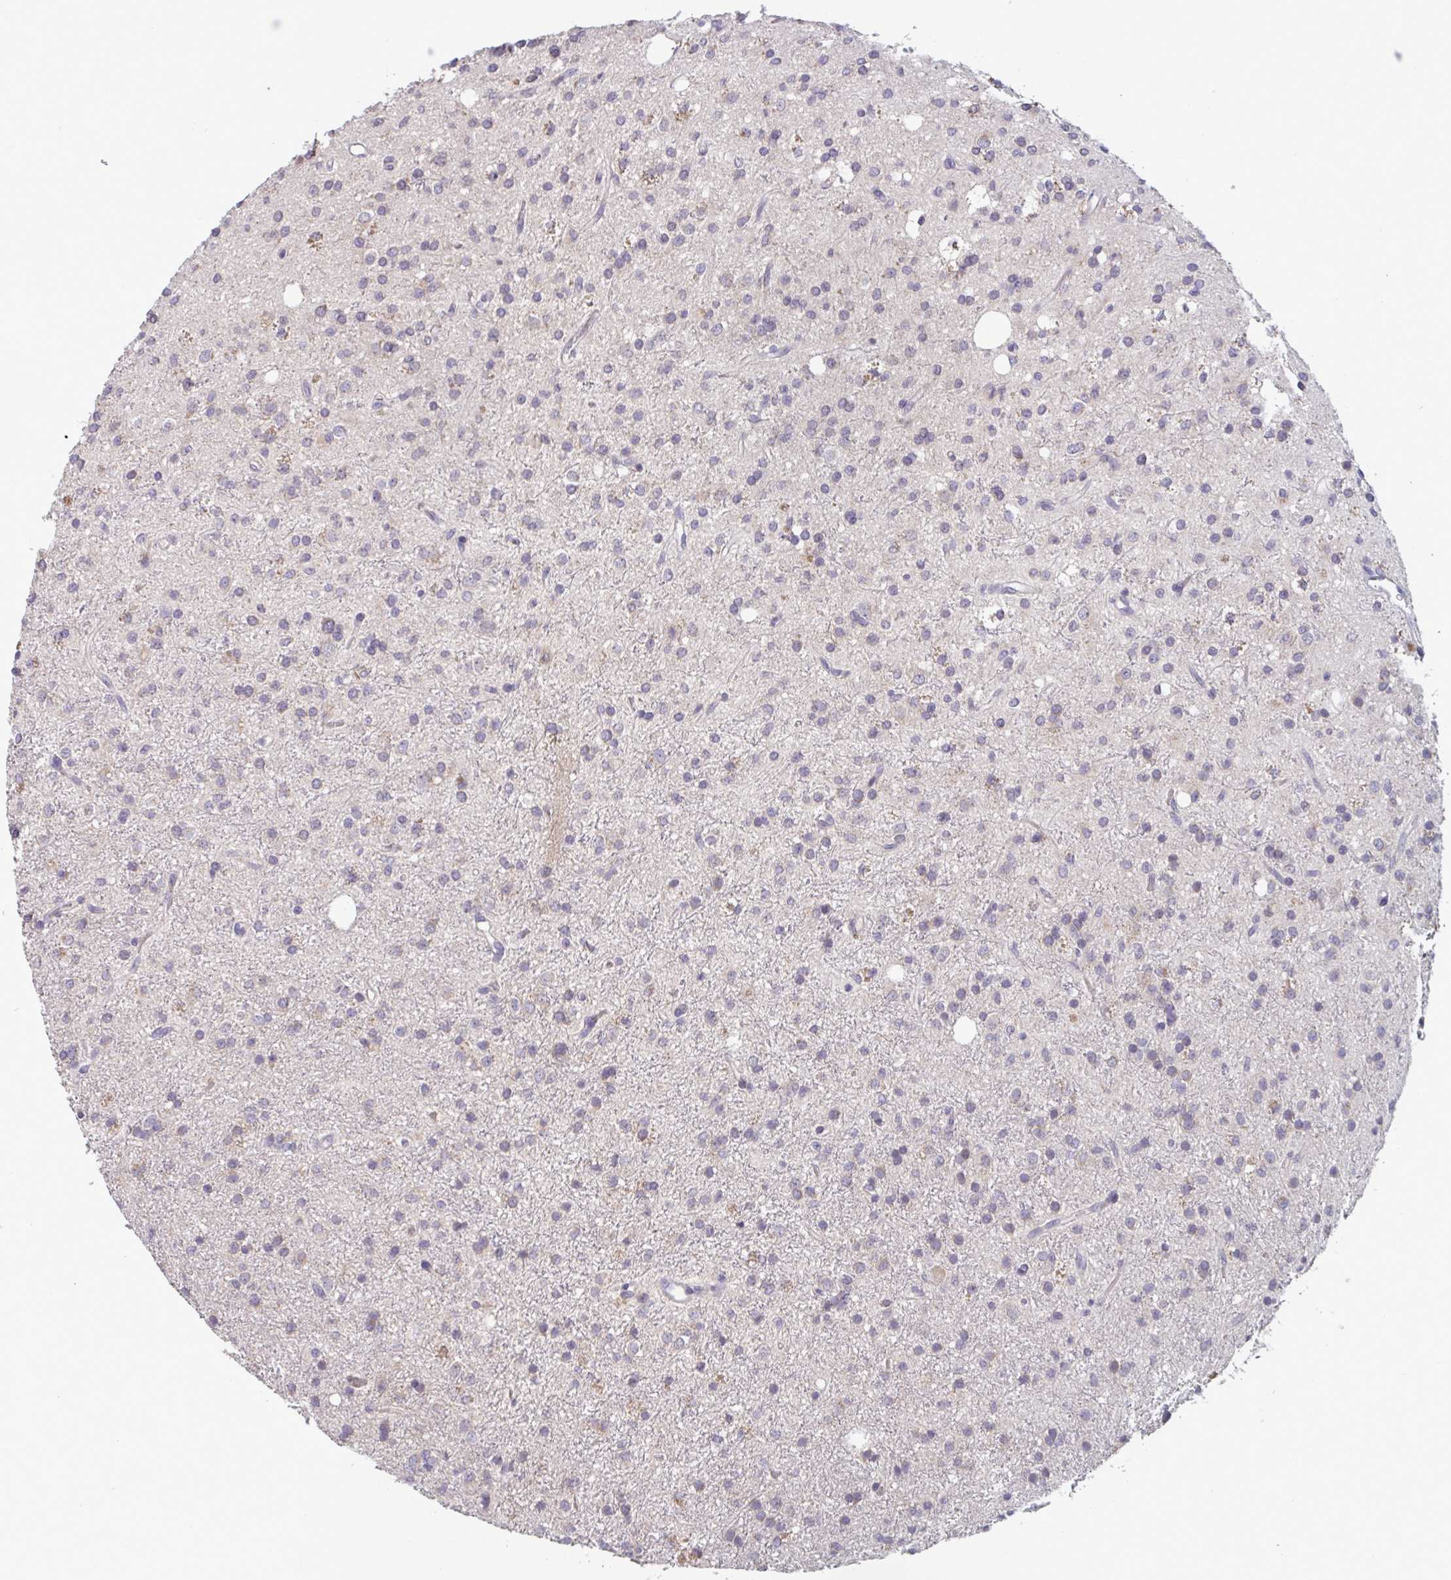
{"staining": {"intensity": "negative", "quantity": "none", "location": "none"}, "tissue": "glioma", "cell_type": "Tumor cells", "image_type": "cancer", "snomed": [{"axis": "morphology", "description": "Glioma, malignant, Low grade"}, {"axis": "topography", "description": "Brain"}], "caption": "This is an IHC image of human glioma. There is no staining in tumor cells.", "gene": "CD1E", "patient": {"sex": "female", "age": 33}}